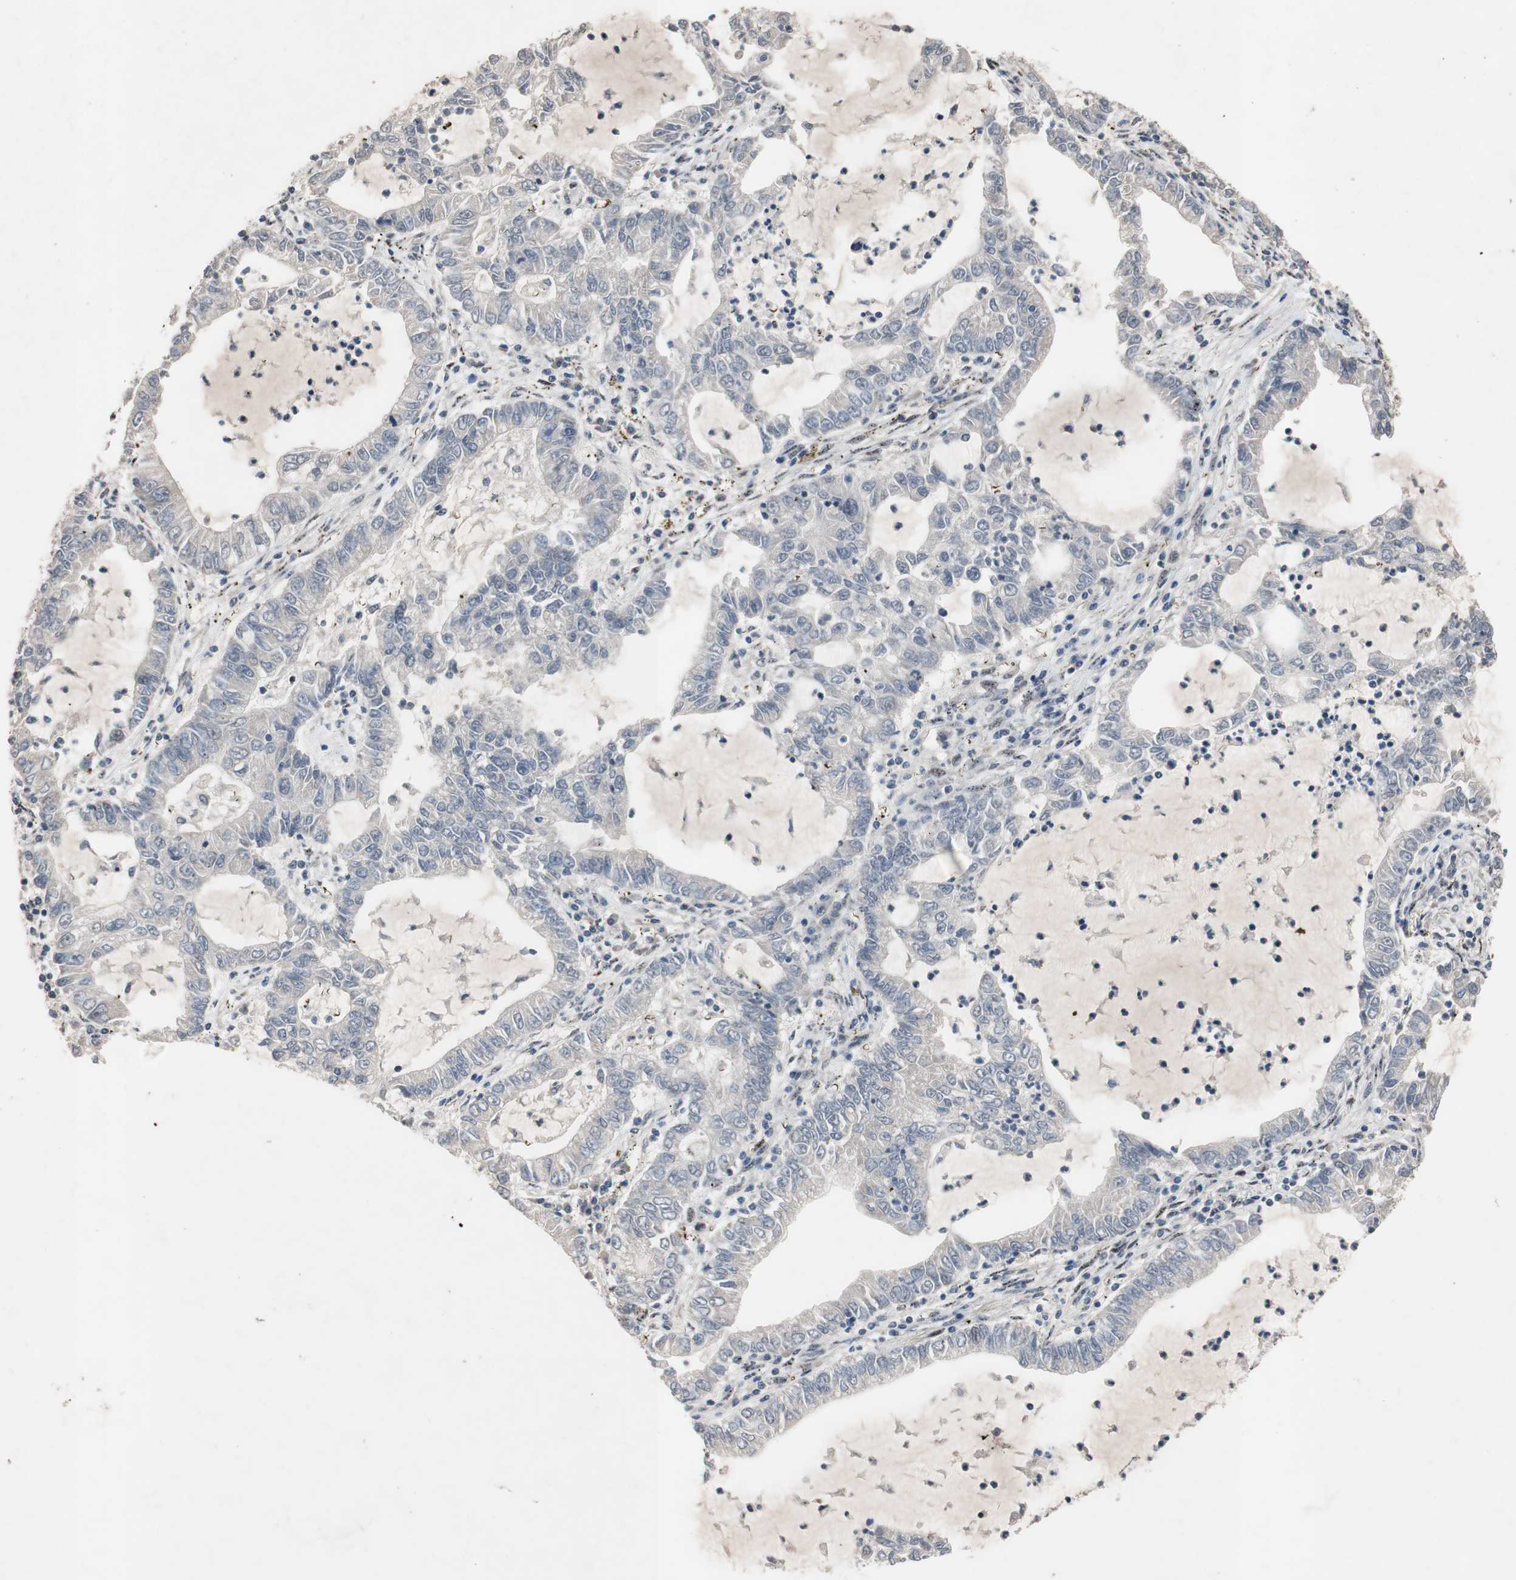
{"staining": {"intensity": "negative", "quantity": "none", "location": "none"}, "tissue": "lung cancer", "cell_type": "Tumor cells", "image_type": "cancer", "snomed": [{"axis": "morphology", "description": "Adenocarcinoma, NOS"}, {"axis": "topography", "description": "Lung"}], "caption": "Tumor cells are negative for brown protein staining in lung cancer (adenocarcinoma).", "gene": "SOX7", "patient": {"sex": "female", "age": 51}}